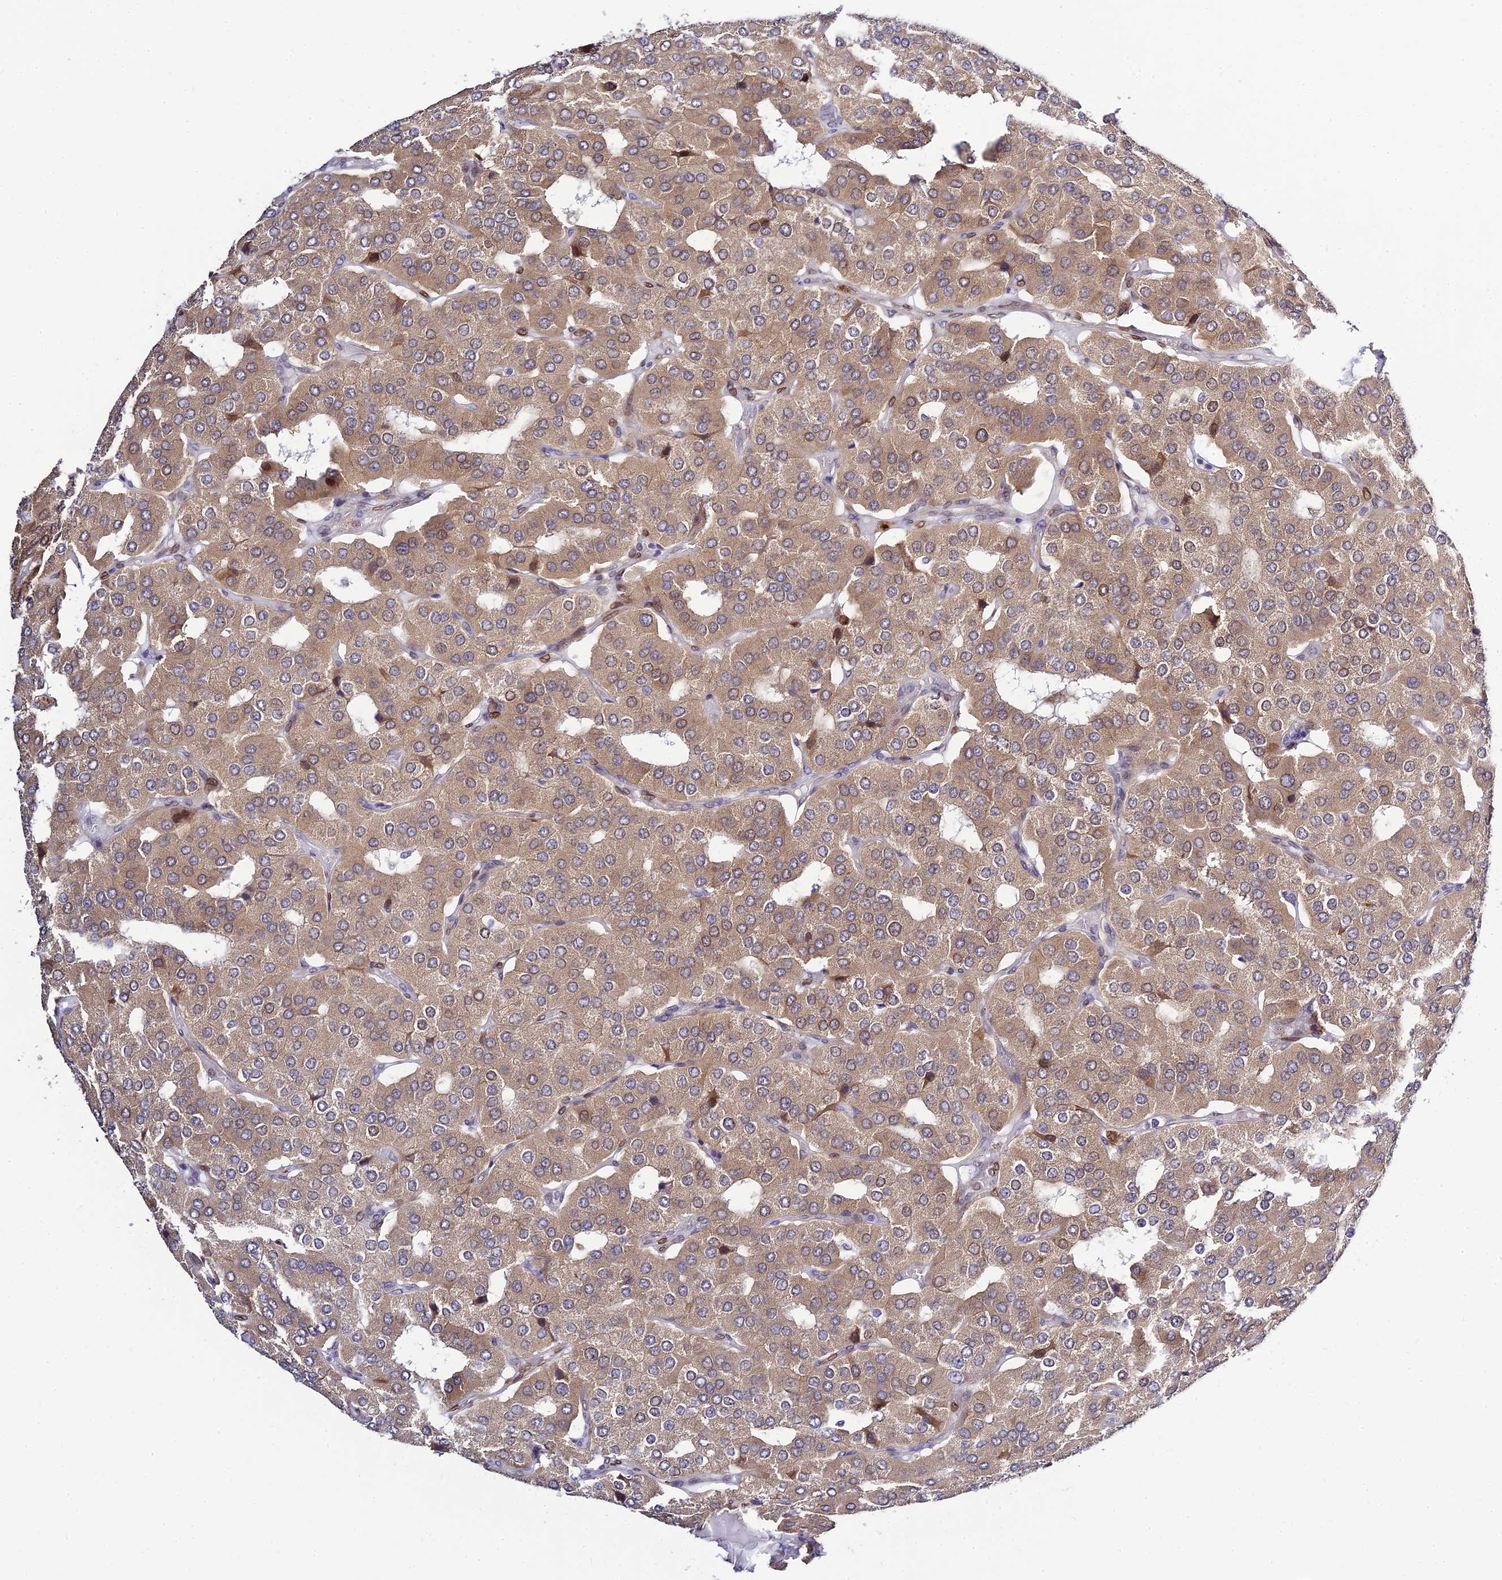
{"staining": {"intensity": "weak", "quantity": ">75%", "location": "cytoplasmic/membranous"}, "tissue": "parathyroid gland", "cell_type": "Glandular cells", "image_type": "normal", "snomed": [{"axis": "morphology", "description": "Normal tissue, NOS"}, {"axis": "morphology", "description": "Adenoma, NOS"}, {"axis": "topography", "description": "Parathyroid gland"}], "caption": "This histopathology image demonstrates benign parathyroid gland stained with immunohistochemistry (IHC) to label a protein in brown. The cytoplasmic/membranous of glandular cells show weak positivity for the protein. Nuclei are counter-stained blue.", "gene": "SKIC8", "patient": {"sex": "female", "age": 86}}